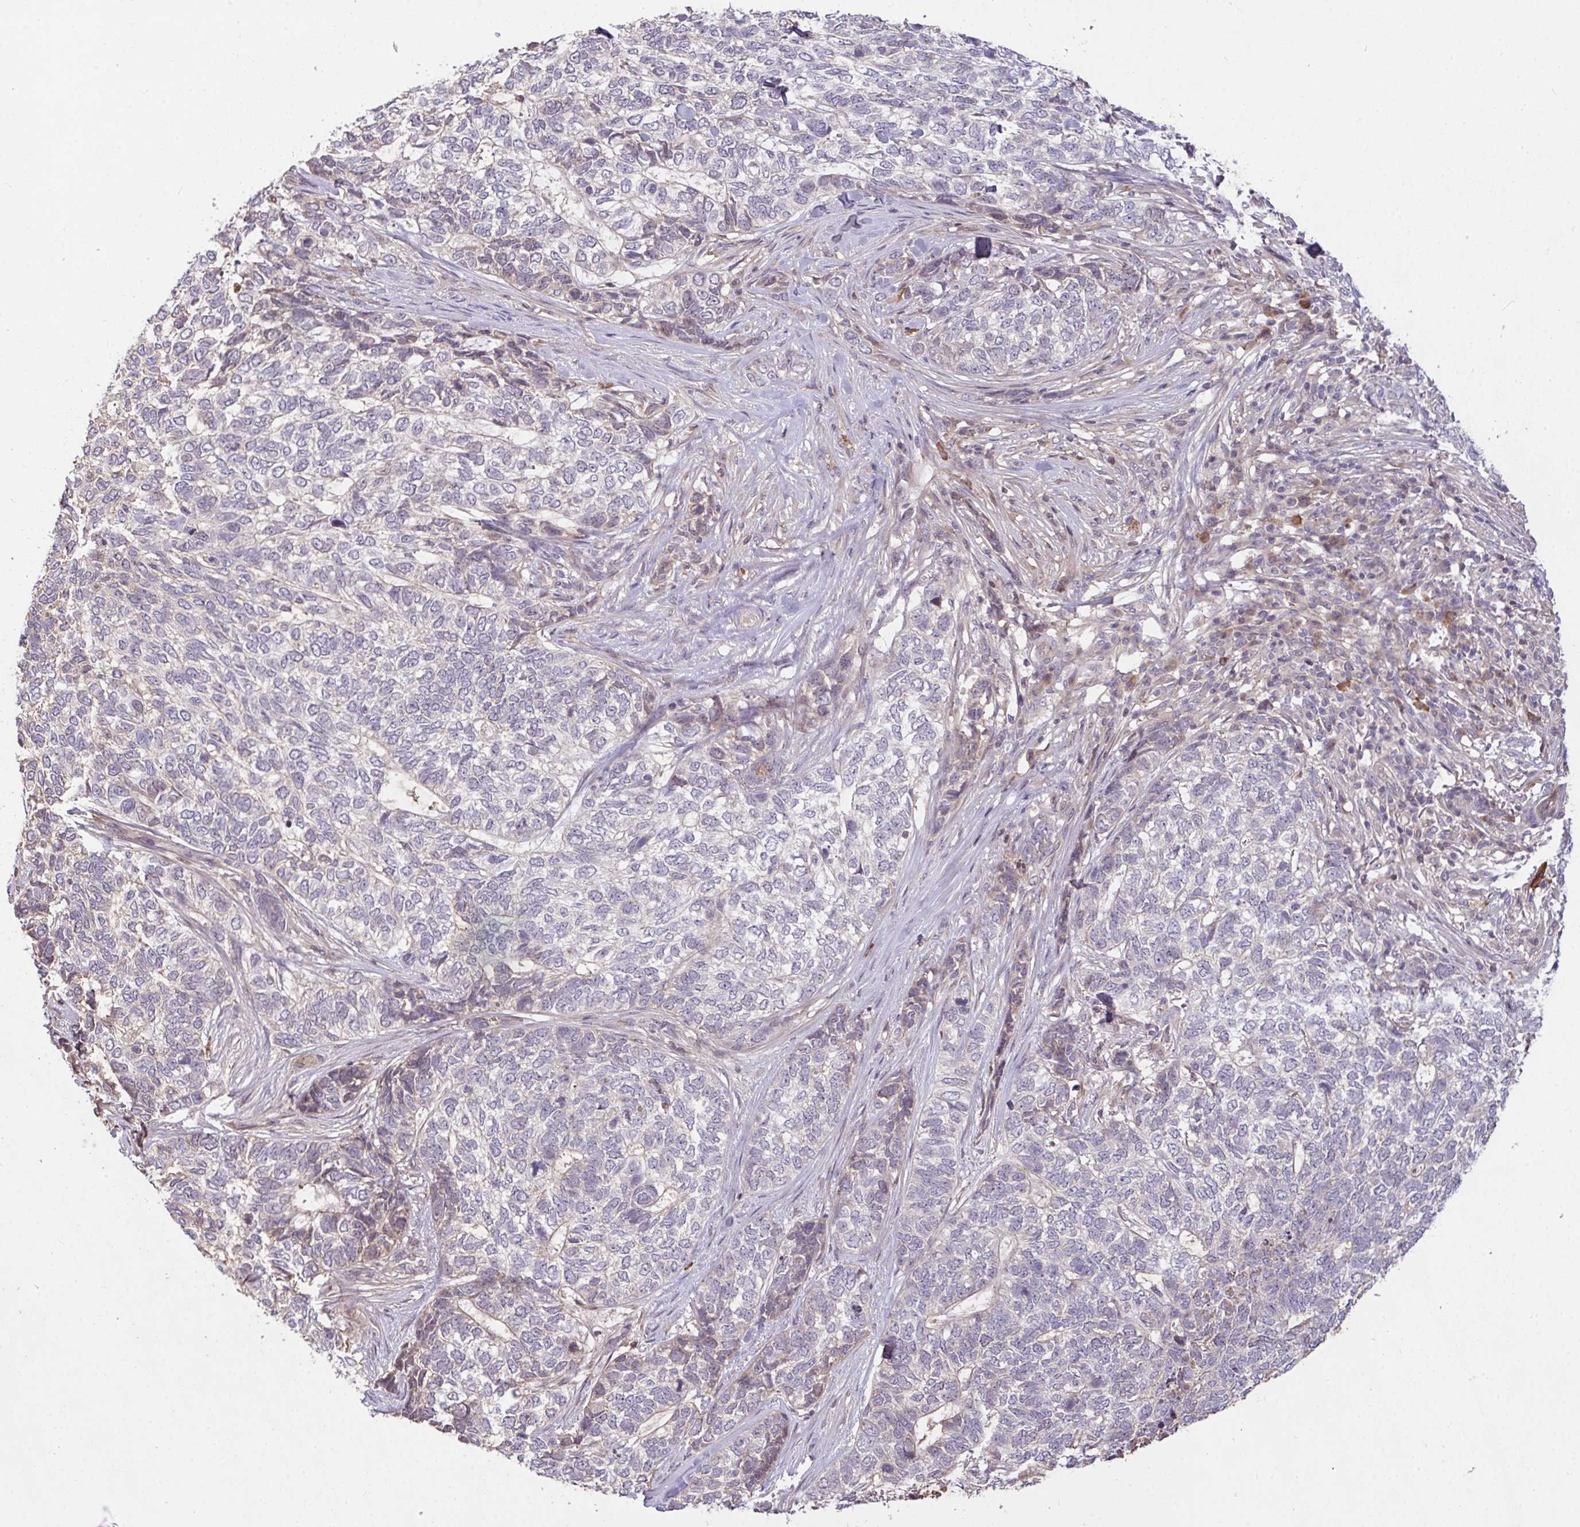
{"staining": {"intensity": "negative", "quantity": "none", "location": "none"}, "tissue": "skin cancer", "cell_type": "Tumor cells", "image_type": "cancer", "snomed": [{"axis": "morphology", "description": "Basal cell carcinoma"}, {"axis": "topography", "description": "Skin"}], "caption": "Tumor cells show no significant positivity in skin basal cell carcinoma.", "gene": "FCER1A", "patient": {"sex": "female", "age": 65}}